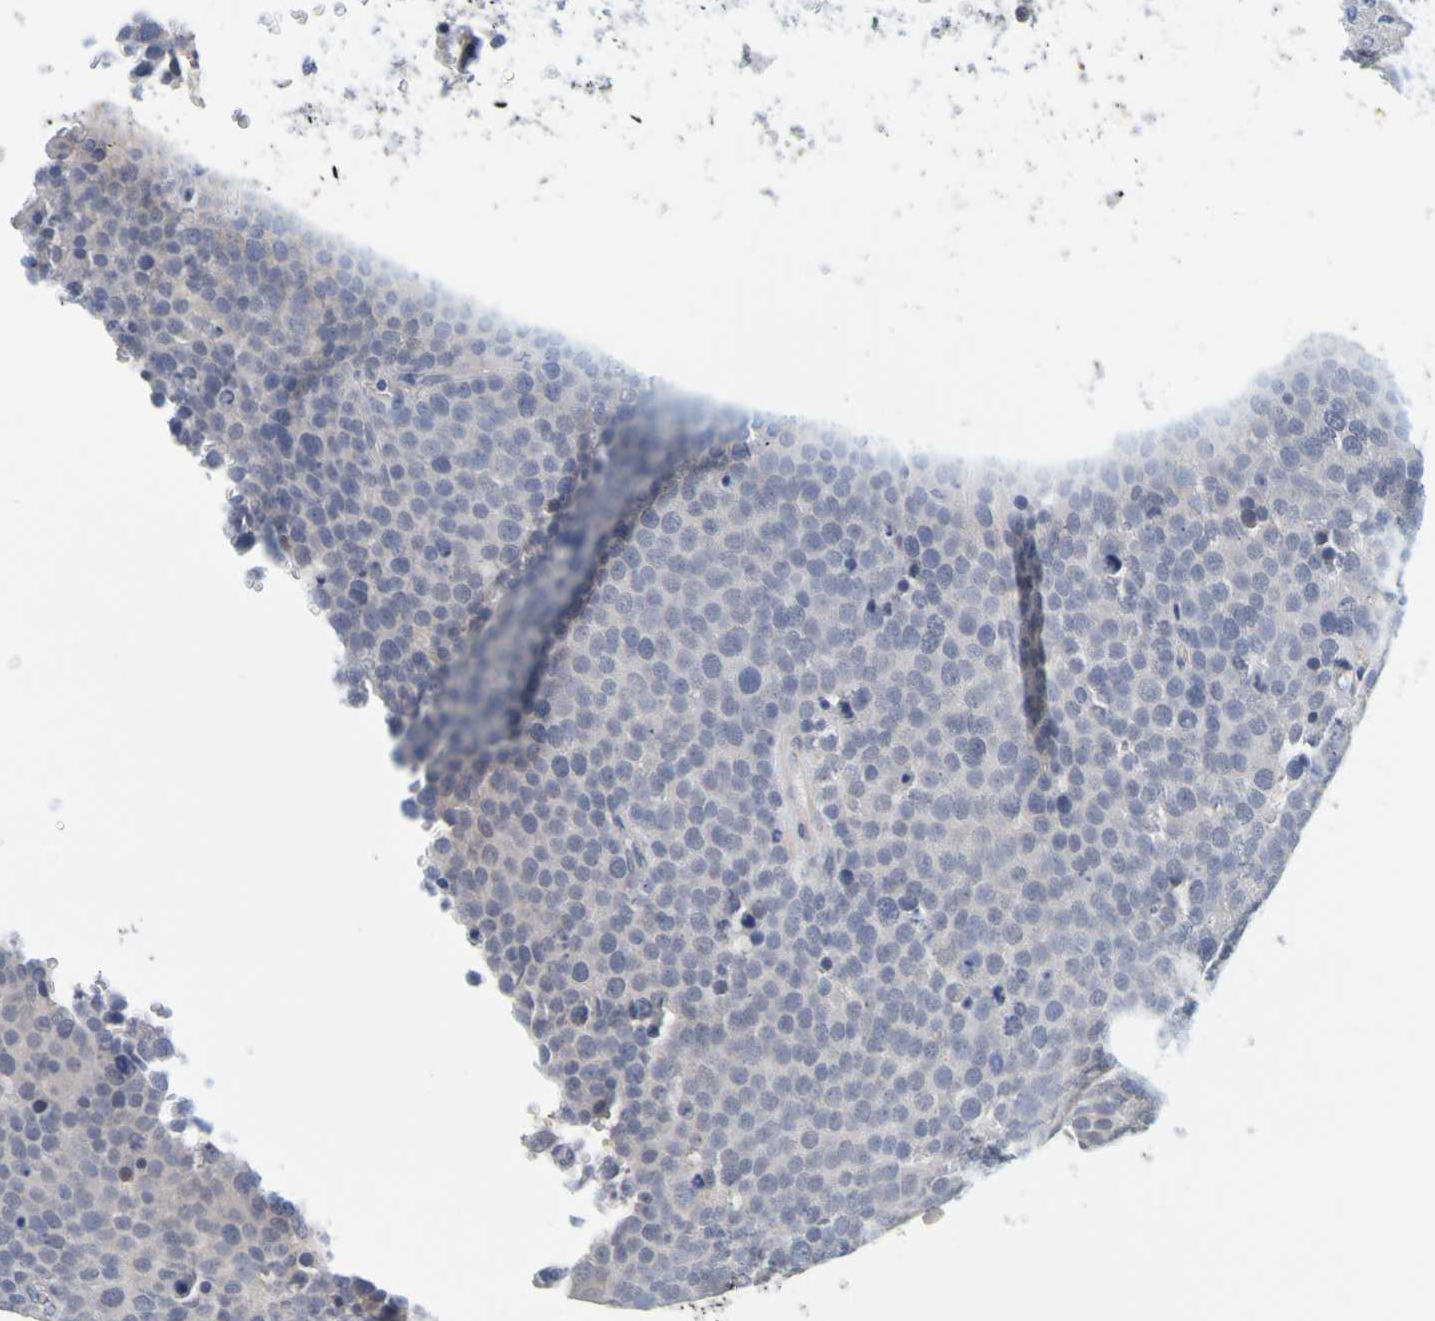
{"staining": {"intensity": "negative", "quantity": "none", "location": "none"}, "tissue": "testis cancer", "cell_type": "Tumor cells", "image_type": "cancer", "snomed": [{"axis": "morphology", "description": "Seminoma, NOS"}, {"axis": "topography", "description": "Testis"}], "caption": "Seminoma (testis) was stained to show a protein in brown. There is no significant staining in tumor cells. (Brightfield microscopy of DAB (3,3'-diaminobenzidine) immunohistochemistry (IHC) at high magnification).", "gene": "ENDOU", "patient": {"sex": "male", "age": 71}}